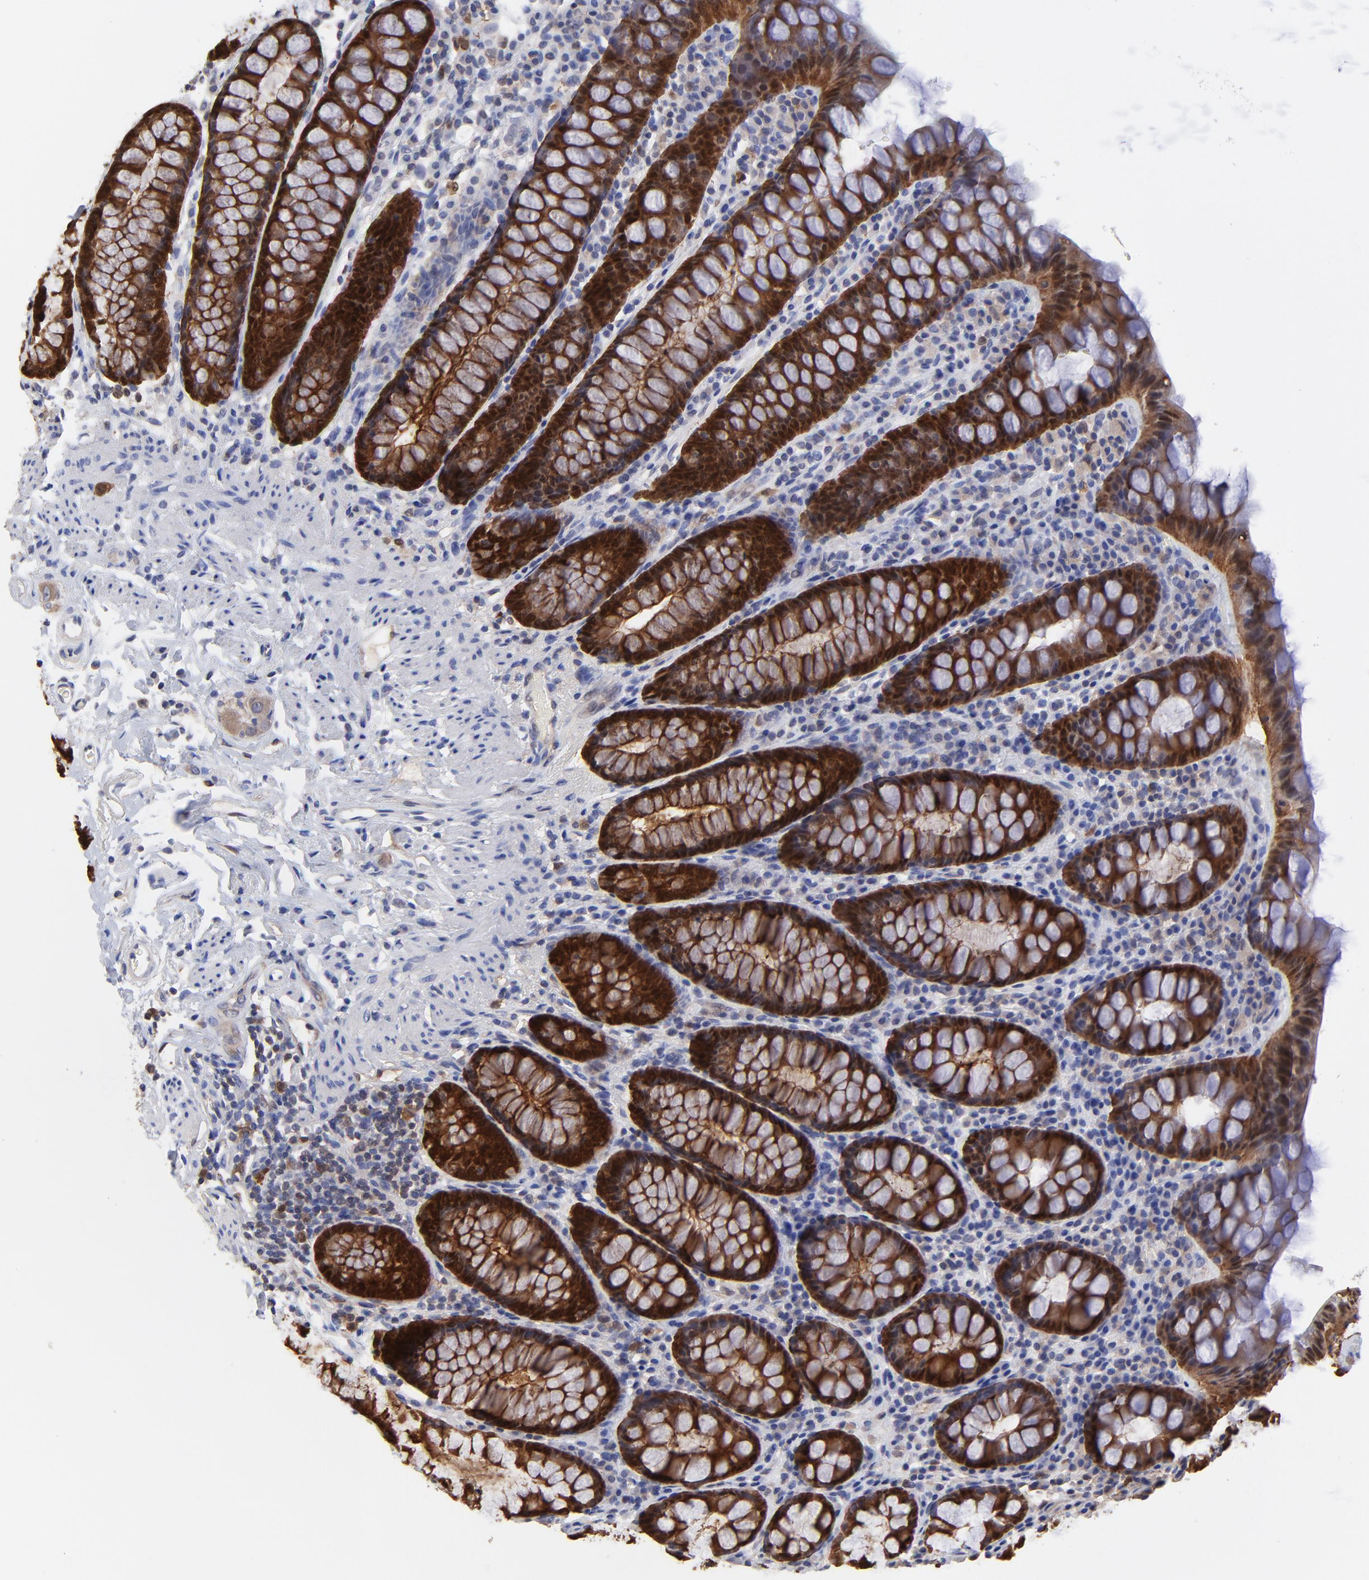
{"staining": {"intensity": "moderate", "quantity": "25%-75%", "location": "cytoplasmic/membranous,nuclear"}, "tissue": "rectum", "cell_type": "Glandular cells", "image_type": "normal", "snomed": [{"axis": "morphology", "description": "Normal tissue, NOS"}, {"axis": "topography", "description": "Rectum"}], "caption": "IHC photomicrograph of benign rectum stained for a protein (brown), which shows medium levels of moderate cytoplasmic/membranous,nuclear staining in about 25%-75% of glandular cells.", "gene": "DCTPP1", "patient": {"sex": "male", "age": 92}}